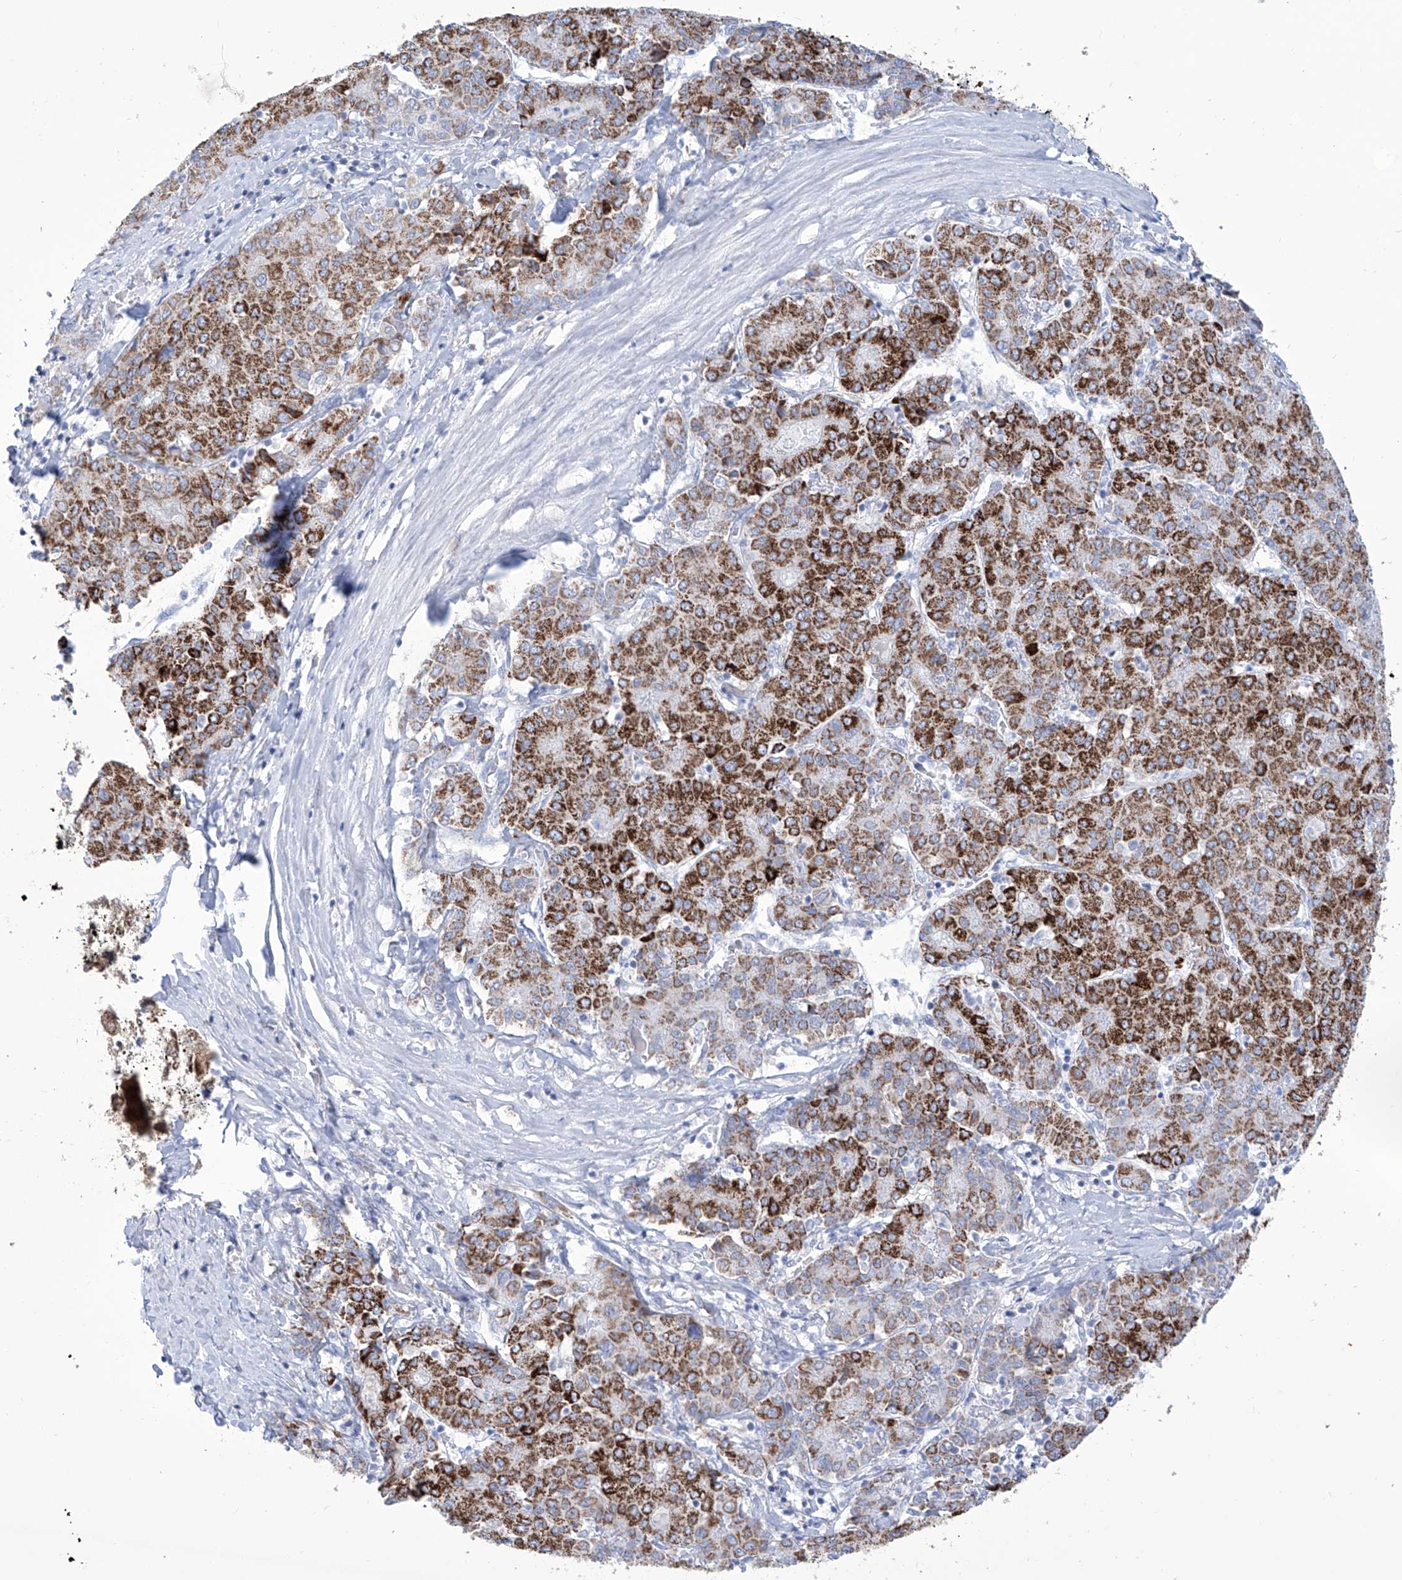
{"staining": {"intensity": "strong", "quantity": "25%-75%", "location": "cytoplasmic/membranous"}, "tissue": "liver cancer", "cell_type": "Tumor cells", "image_type": "cancer", "snomed": [{"axis": "morphology", "description": "Carcinoma, Hepatocellular, NOS"}, {"axis": "topography", "description": "Liver"}], "caption": "Tumor cells exhibit high levels of strong cytoplasmic/membranous expression in about 25%-75% of cells in hepatocellular carcinoma (liver). The staining is performed using DAB (3,3'-diaminobenzidine) brown chromogen to label protein expression. The nuclei are counter-stained blue using hematoxylin.", "gene": "ALDH6A1", "patient": {"sex": "male", "age": 65}}